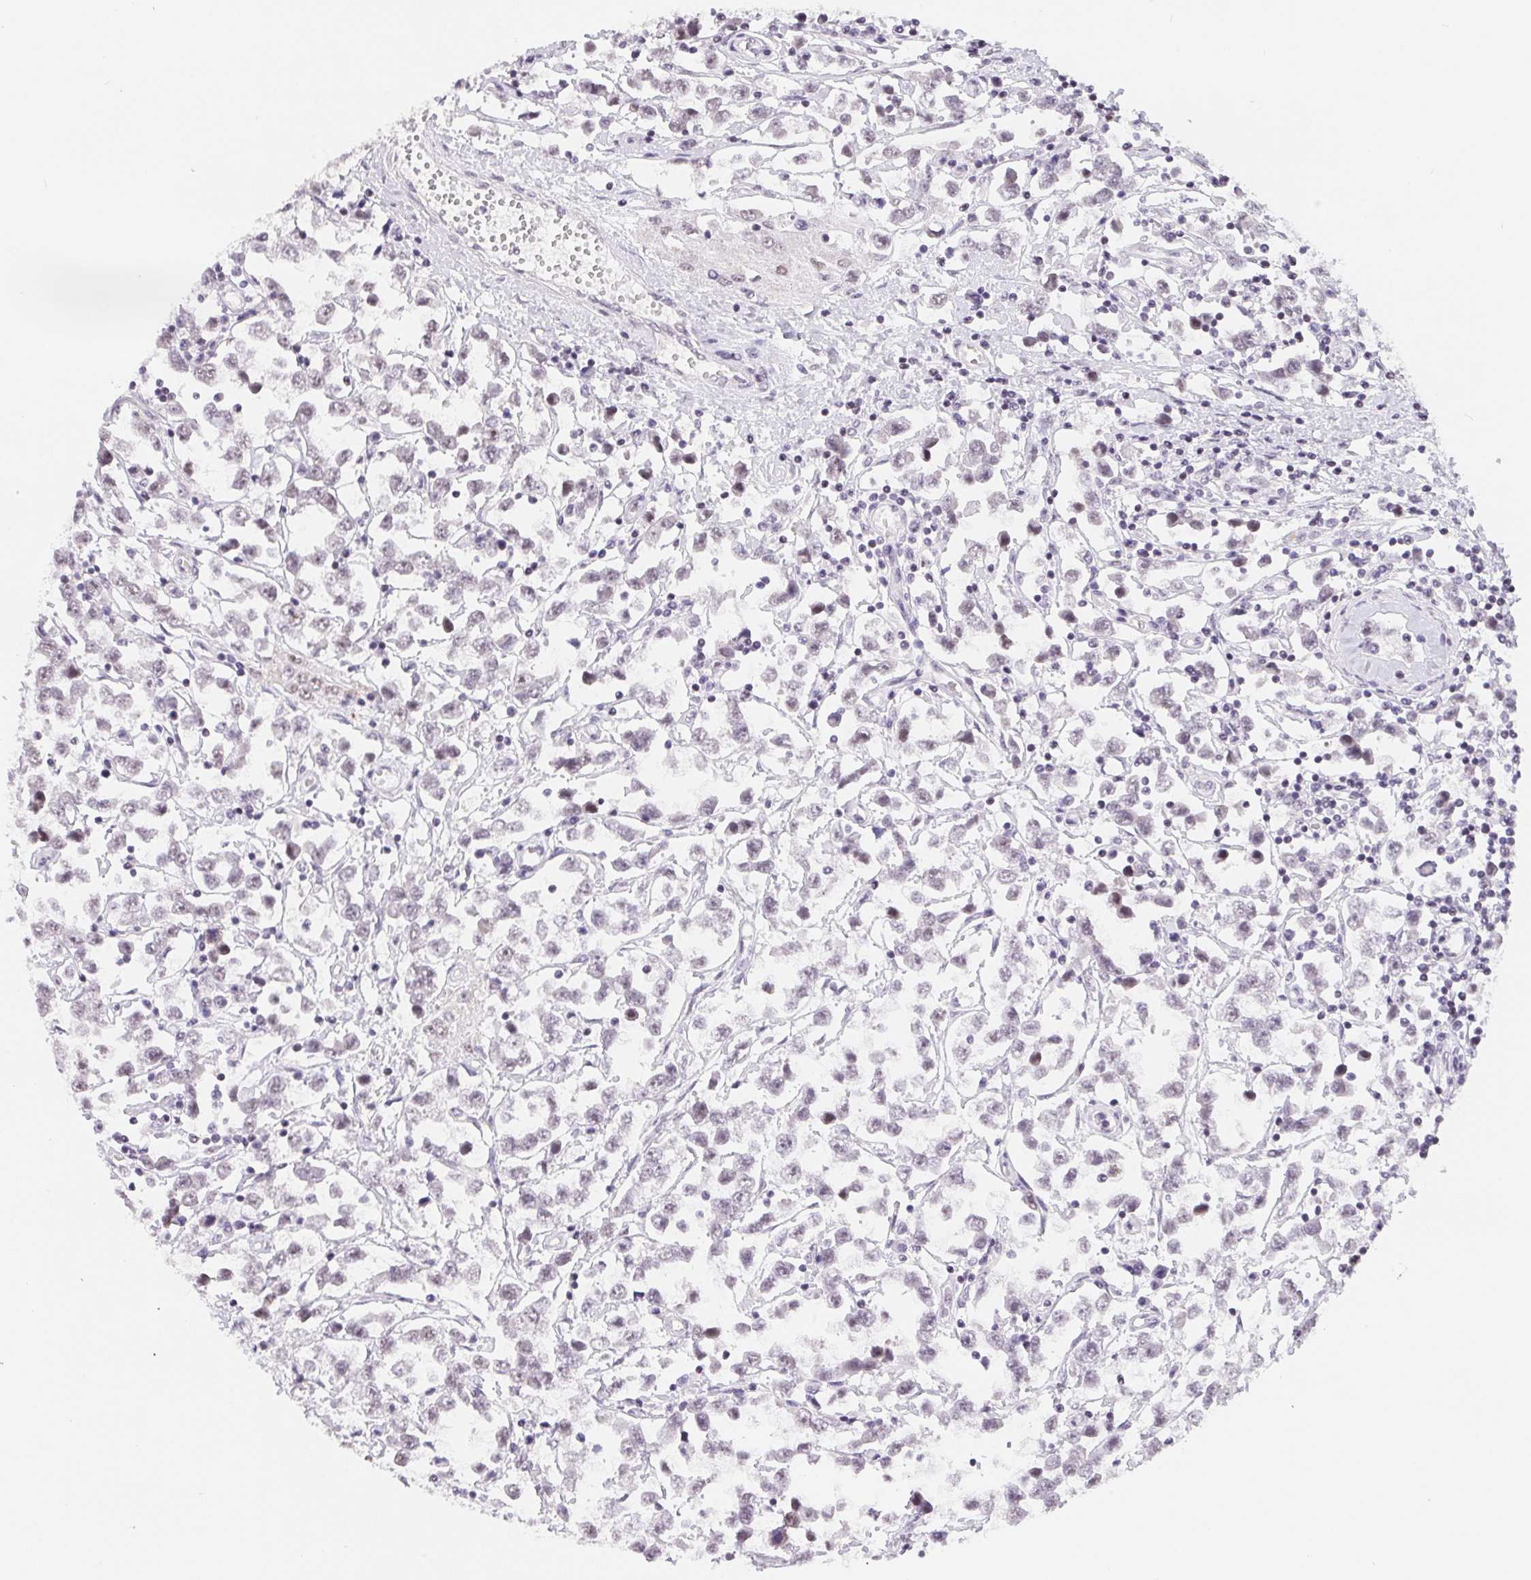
{"staining": {"intensity": "weak", "quantity": "<25%", "location": "nuclear"}, "tissue": "testis cancer", "cell_type": "Tumor cells", "image_type": "cancer", "snomed": [{"axis": "morphology", "description": "Seminoma, NOS"}, {"axis": "topography", "description": "Testis"}], "caption": "An IHC photomicrograph of seminoma (testis) is shown. There is no staining in tumor cells of seminoma (testis). (Stains: DAB IHC with hematoxylin counter stain, Microscopy: brightfield microscopy at high magnification).", "gene": "LCA5L", "patient": {"sex": "male", "age": 34}}